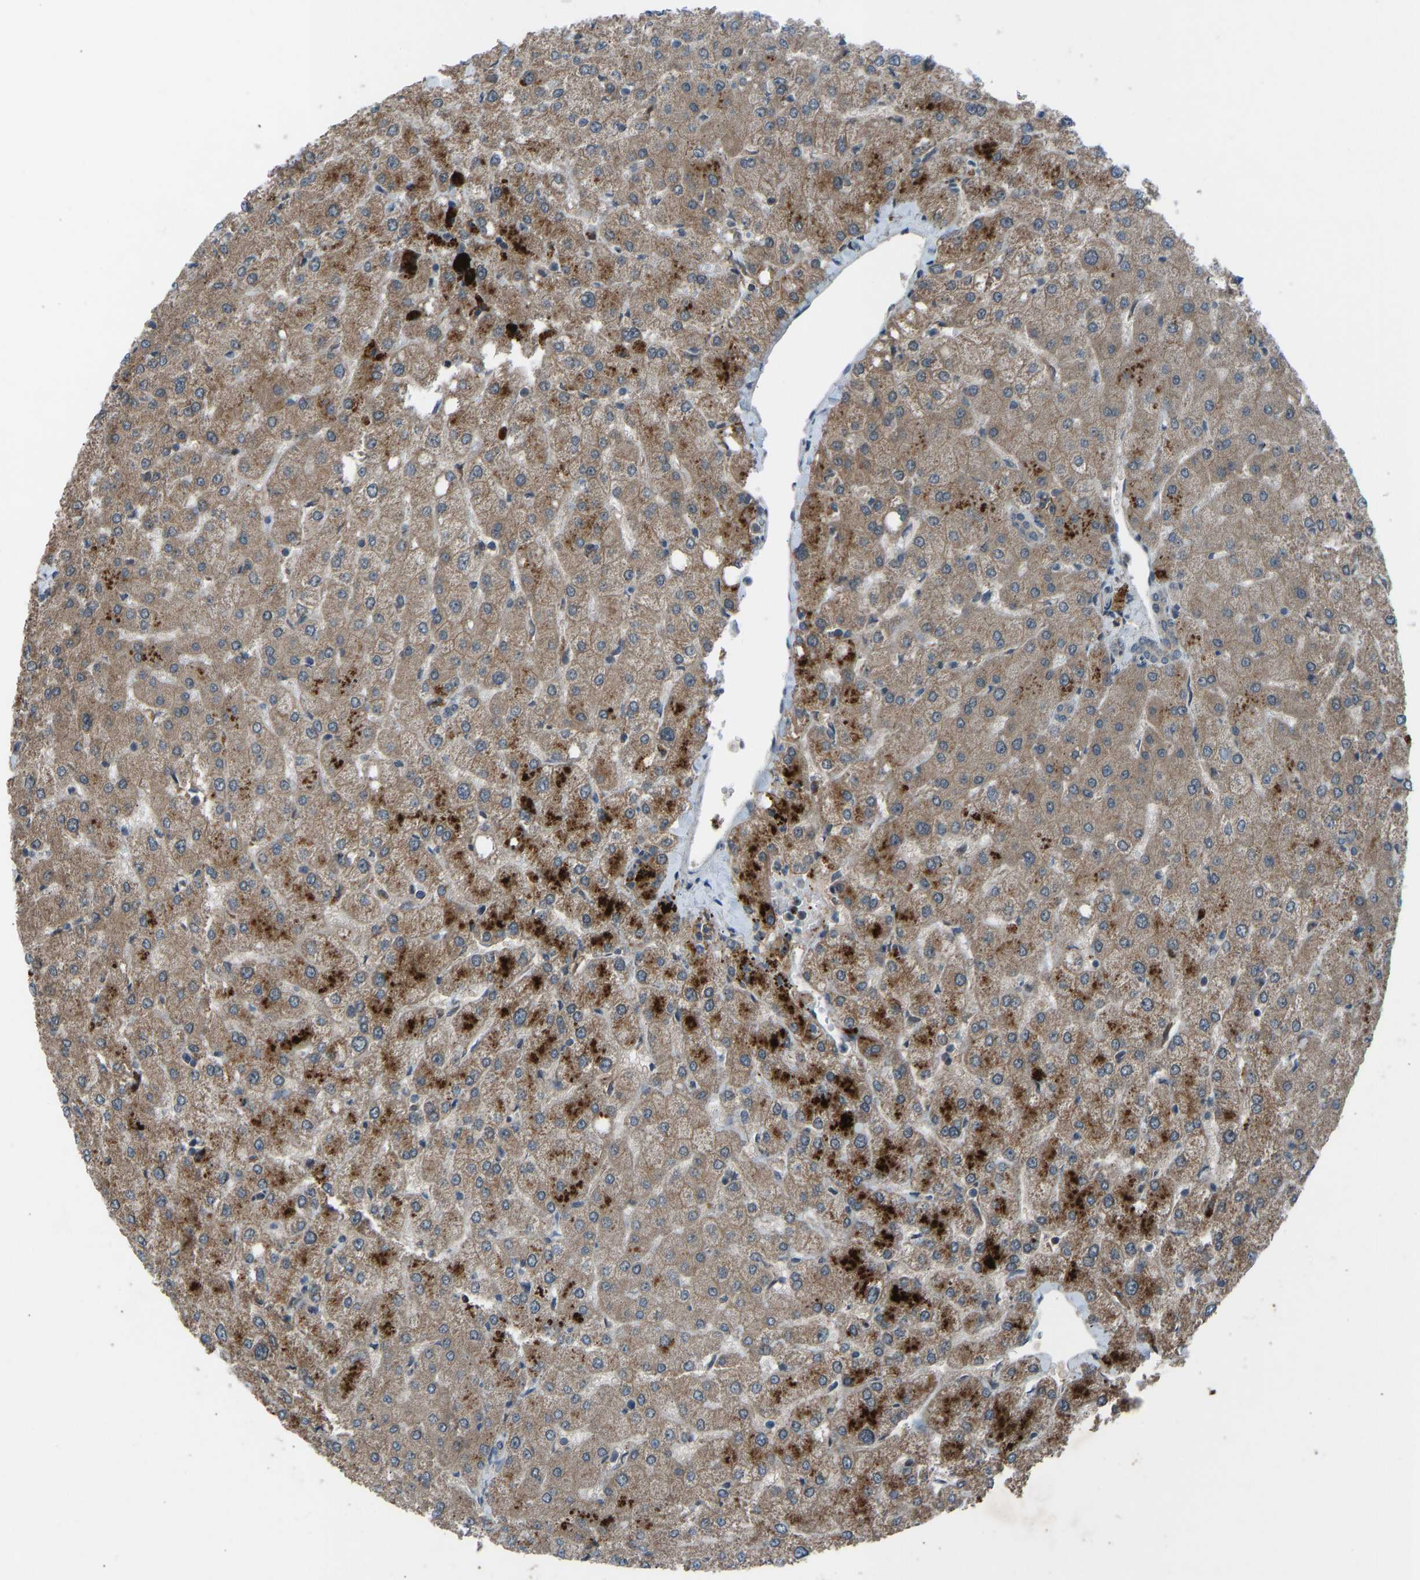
{"staining": {"intensity": "negative", "quantity": "none", "location": "none"}, "tissue": "liver", "cell_type": "Cholangiocytes", "image_type": "normal", "snomed": [{"axis": "morphology", "description": "Normal tissue, NOS"}, {"axis": "topography", "description": "Liver"}], "caption": "Cholangiocytes show no significant protein positivity in unremarkable liver. (DAB (3,3'-diaminobenzidine) immunohistochemistry (IHC), high magnification).", "gene": "SLC43A1", "patient": {"sex": "female", "age": 54}}